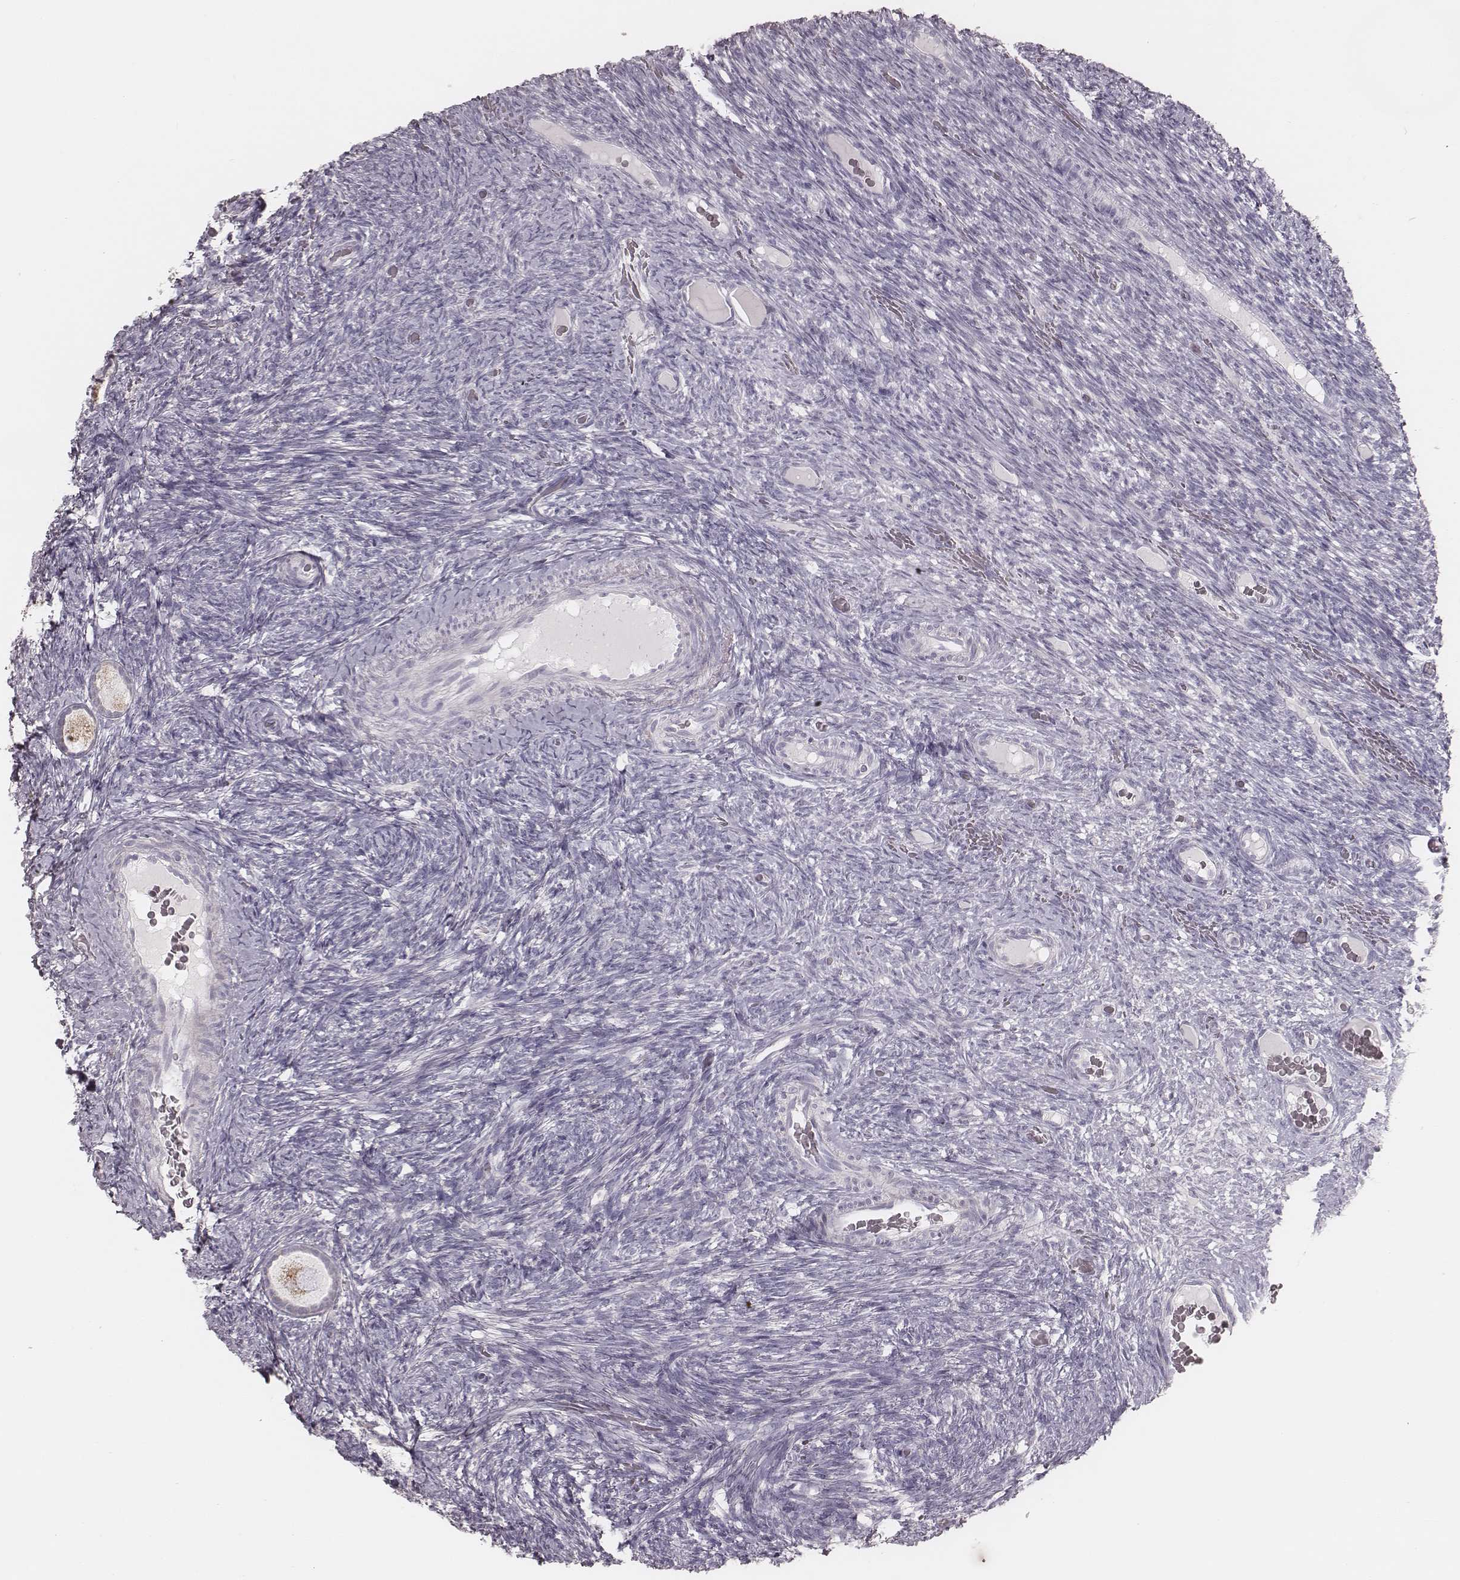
{"staining": {"intensity": "weak", "quantity": ">75%", "location": "cytoplasmic/membranous"}, "tissue": "ovary", "cell_type": "Follicle cells", "image_type": "normal", "snomed": [{"axis": "morphology", "description": "Normal tissue, NOS"}, {"axis": "topography", "description": "Ovary"}], "caption": "Brown immunohistochemical staining in normal human ovary displays weak cytoplasmic/membranous staining in approximately >75% of follicle cells. (DAB IHC, brown staining for protein, blue staining for nuclei).", "gene": "KIF5C", "patient": {"sex": "female", "age": 34}}